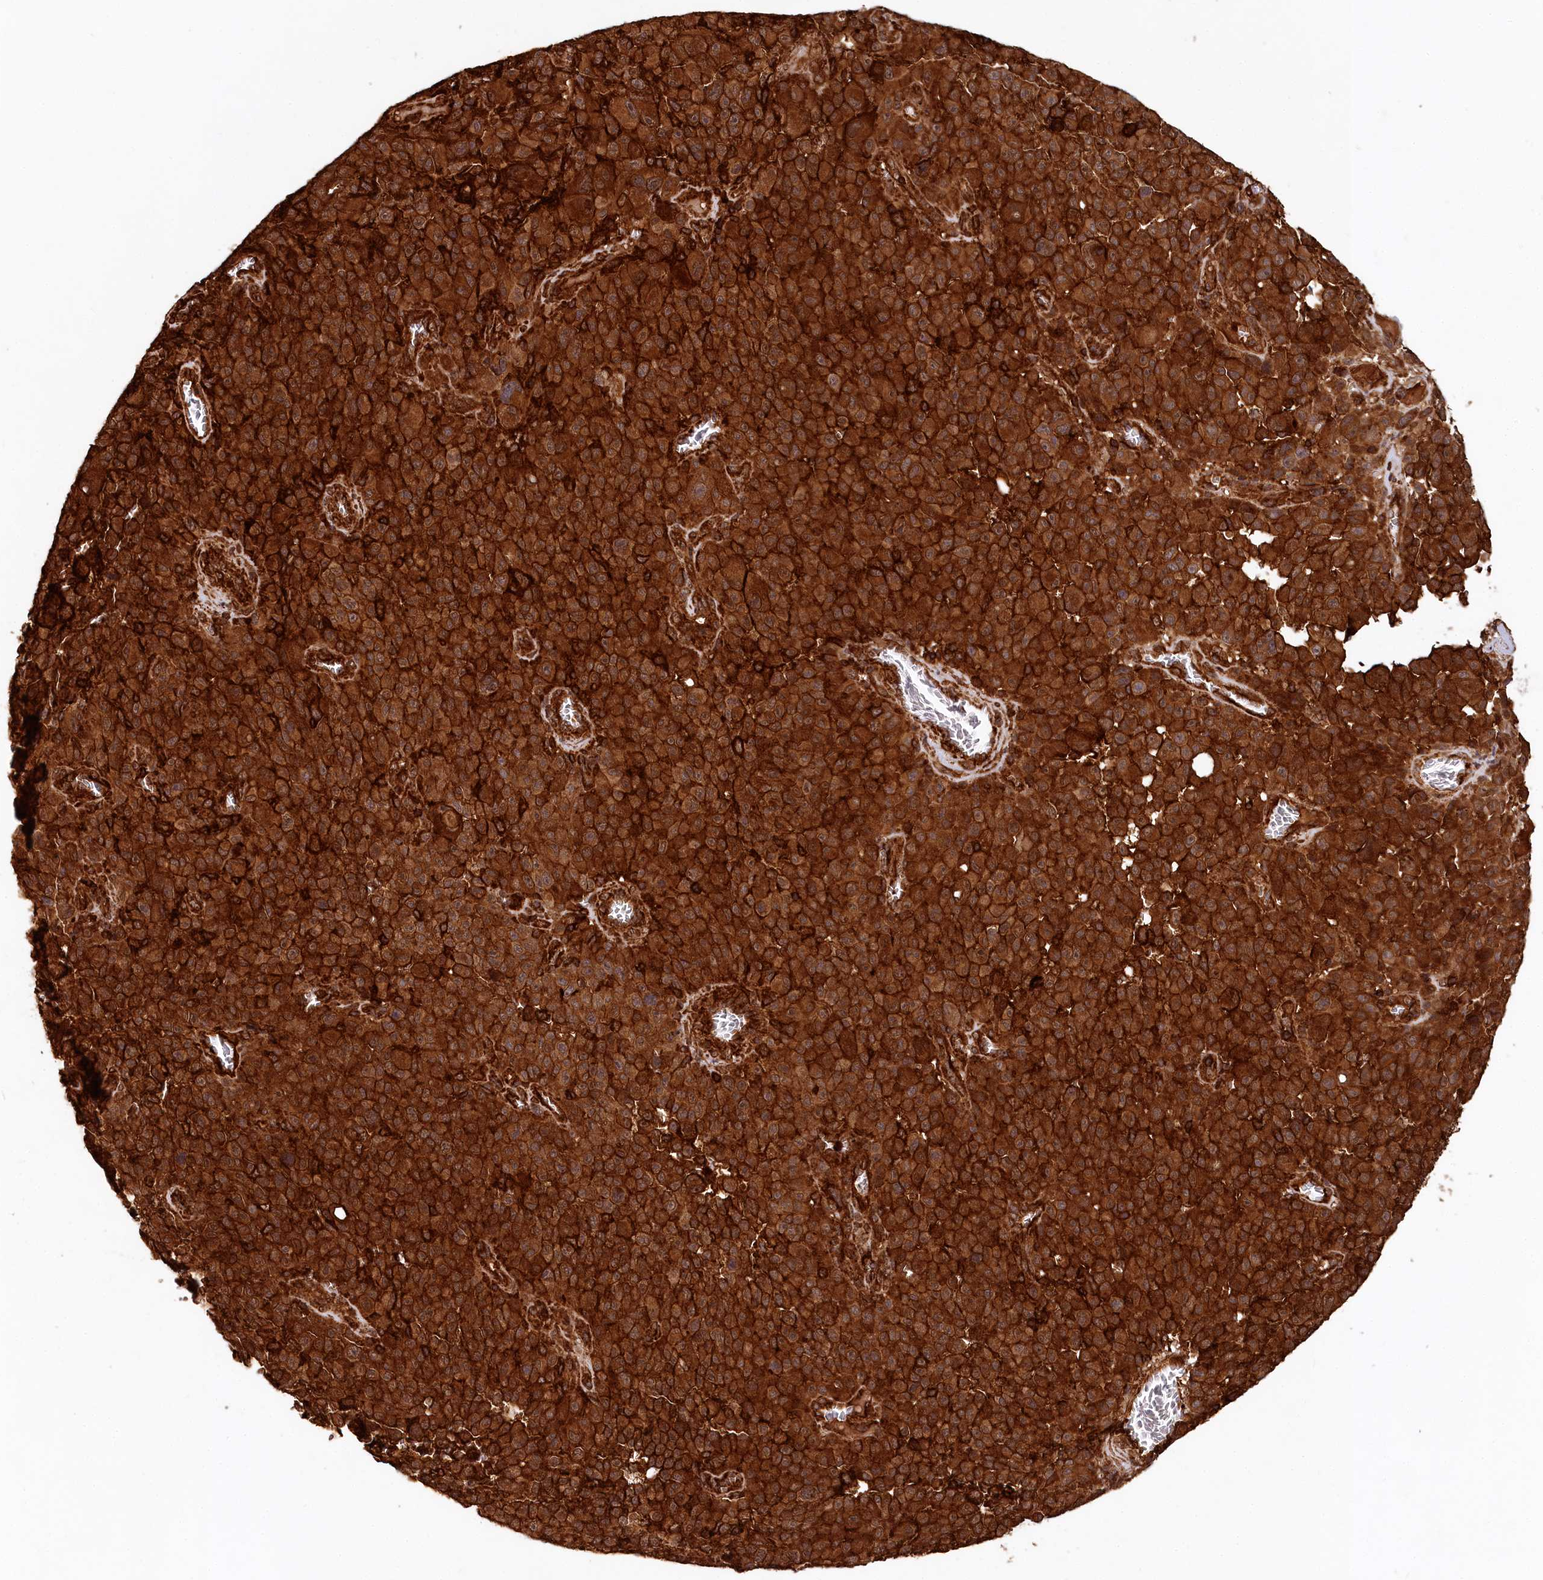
{"staining": {"intensity": "strong", "quantity": ">75%", "location": "cytoplasmic/membranous"}, "tissue": "melanoma", "cell_type": "Tumor cells", "image_type": "cancer", "snomed": [{"axis": "morphology", "description": "Malignant melanoma, NOS"}, {"axis": "topography", "description": "Skin"}], "caption": "Protein staining reveals strong cytoplasmic/membranous expression in approximately >75% of tumor cells in malignant melanoma.", "gene": "STUB1", "patient": {"sex": "female", "age": 82}}